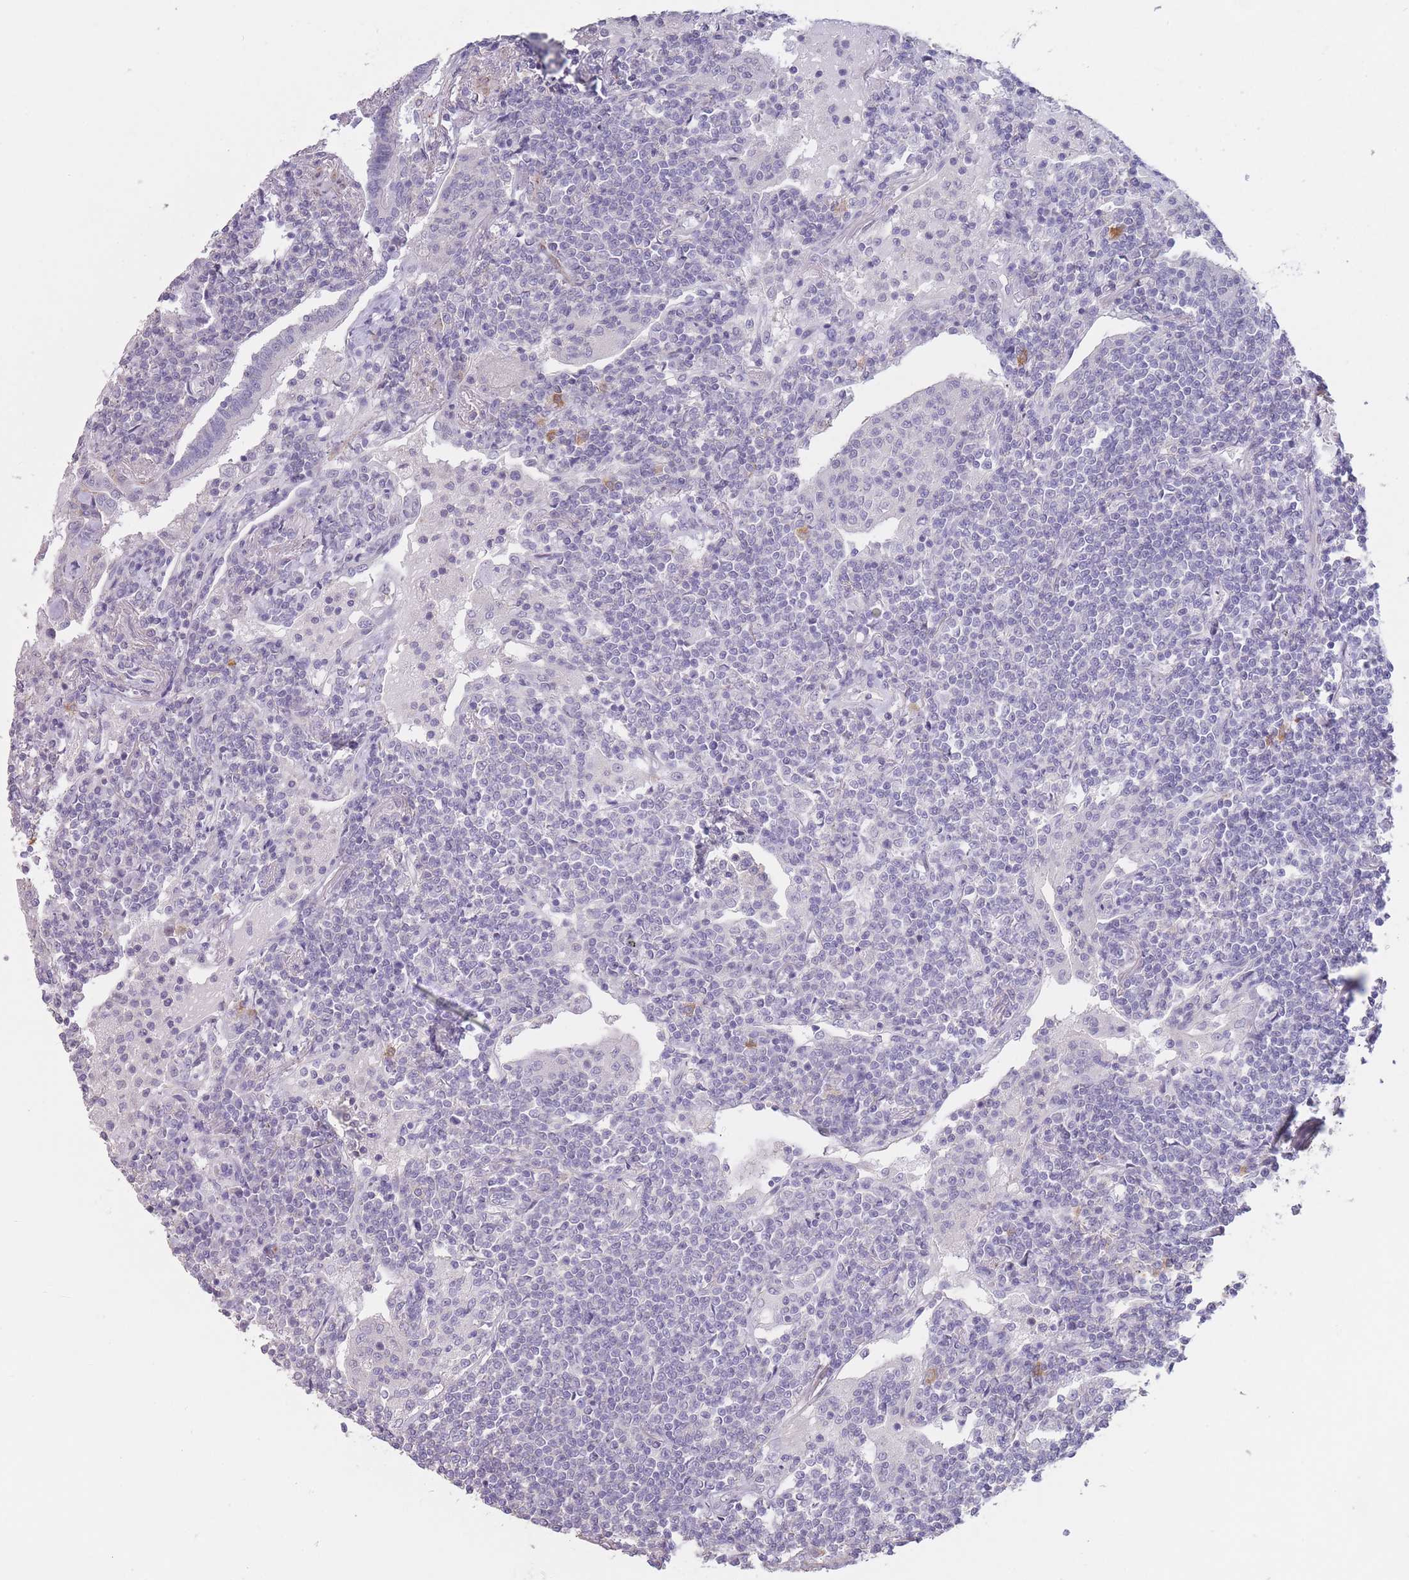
{"staining": {"intensity": "negative", "quantity": "none", "location": "none"}, "tissue": "lymphoma", "cell_type": "Tumor cells", "image_type": "cancer", "snomed": [{"axis": "morphology", "description": "Malignant lymphoma, non-Hodgkin's type, Low grade"}, {"axis": "topography", "description": "Lung"}], "caption": "Tumor cells are negative for protein expression in human lymphoma.", "gene": "ASAP3", "patient": {"sex": "female", "age": 71}}